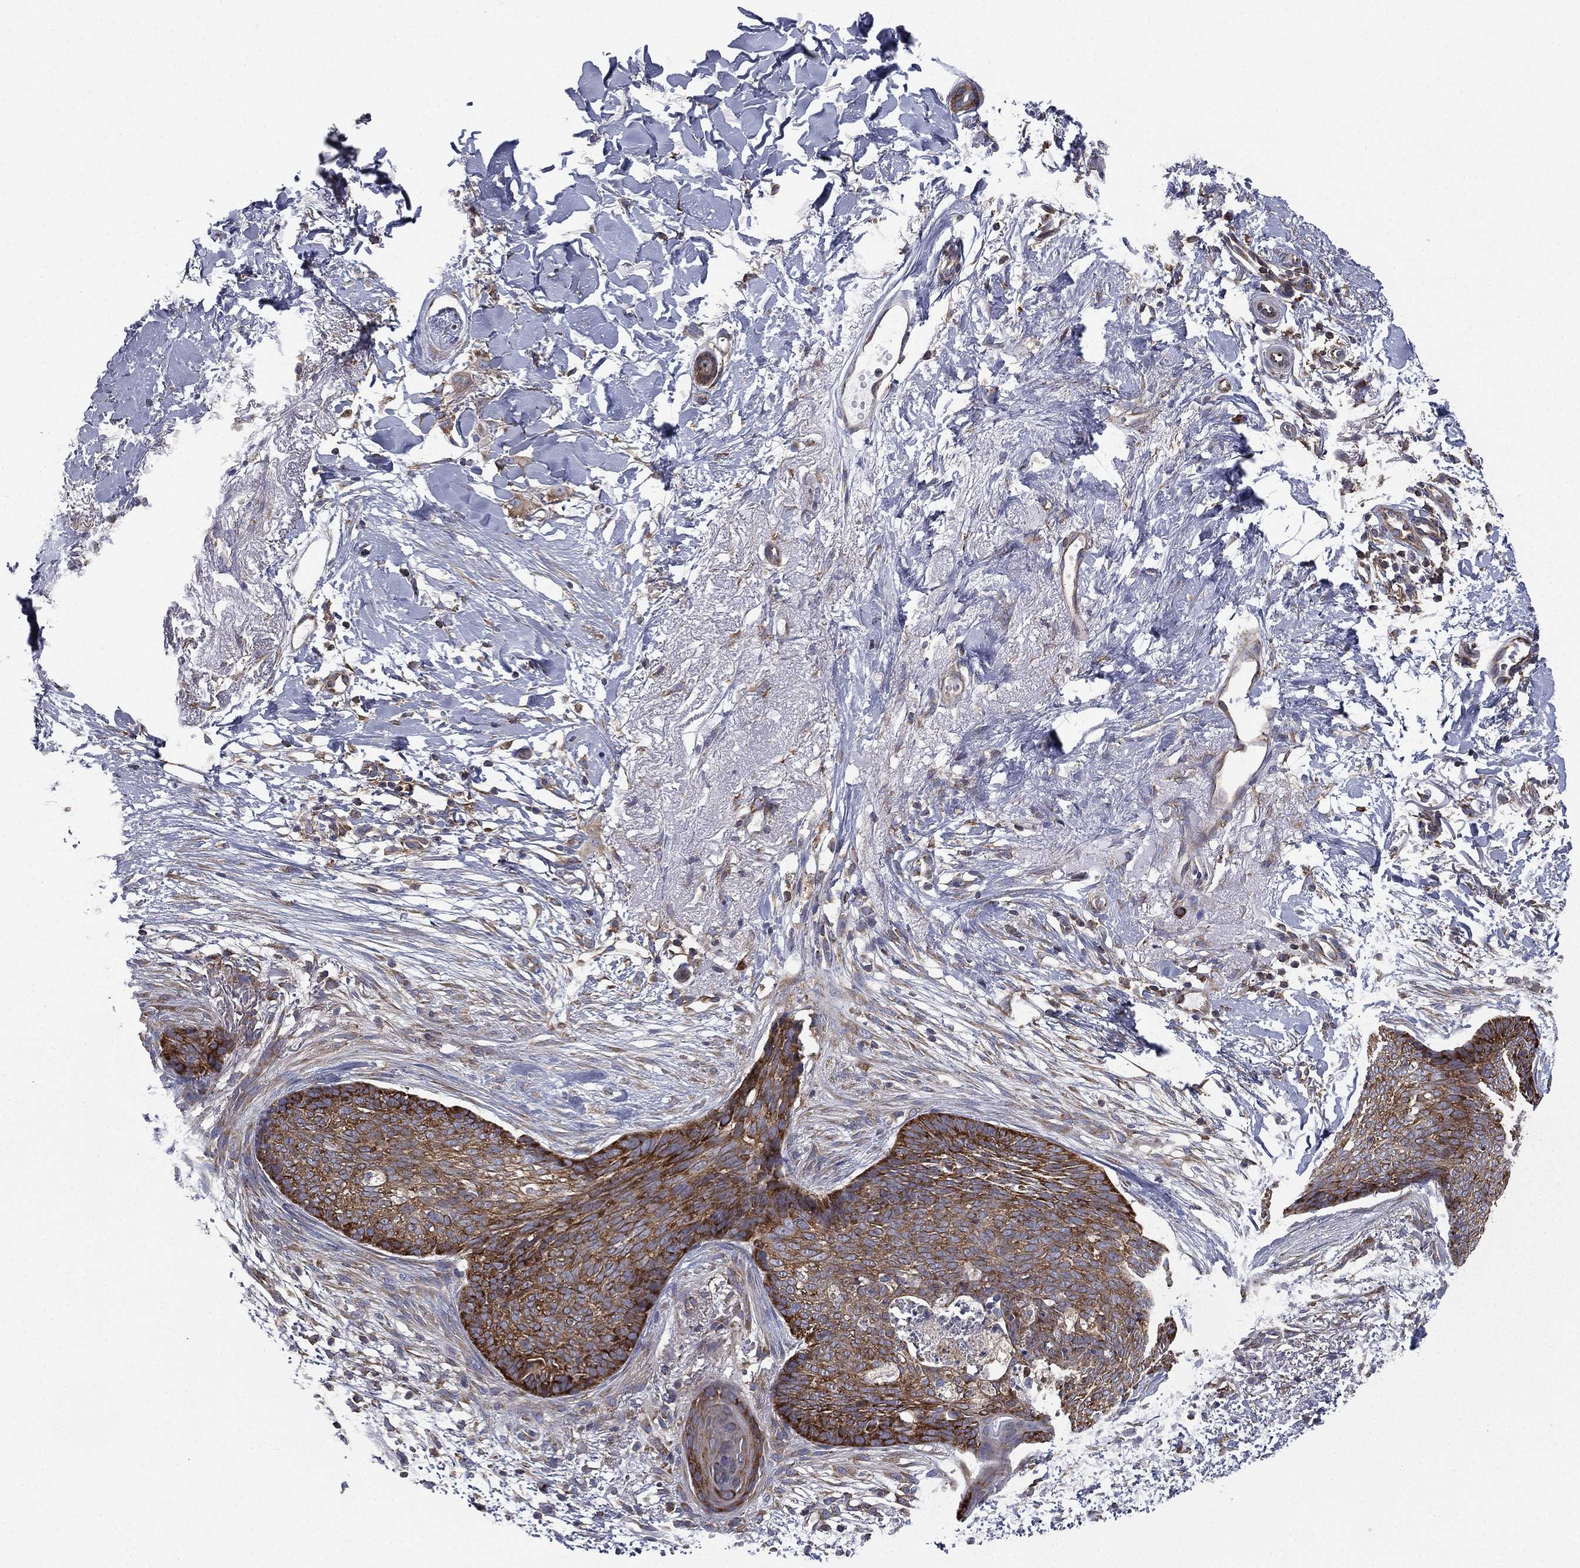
{"staining": {"intensity": "strong", "quantity": ">75%", "location": "cytoplasmic/membranous"}, "tissue": "skin cancer", "cell_type": "Tumor cells", "image_type": "cancer", "snomed": [{"axis": "morphology", "description": "Normal tissue, NOS"}, {"axis": "morphology", "description": "Basal cell carcinoma"}, {"axis": "topography", "description": "Skin"}], "caption": "Protein expression analysis of human skin cancer (basal cell carcinoma) reveals strong cytoplasmic/membranous positivity in about >75% of tumor cells. The protein of interest is shown in brown color, while the nuclei are stained blue.", "gene": "FARSA", "patient": {"sex": "male", "age": 84}}